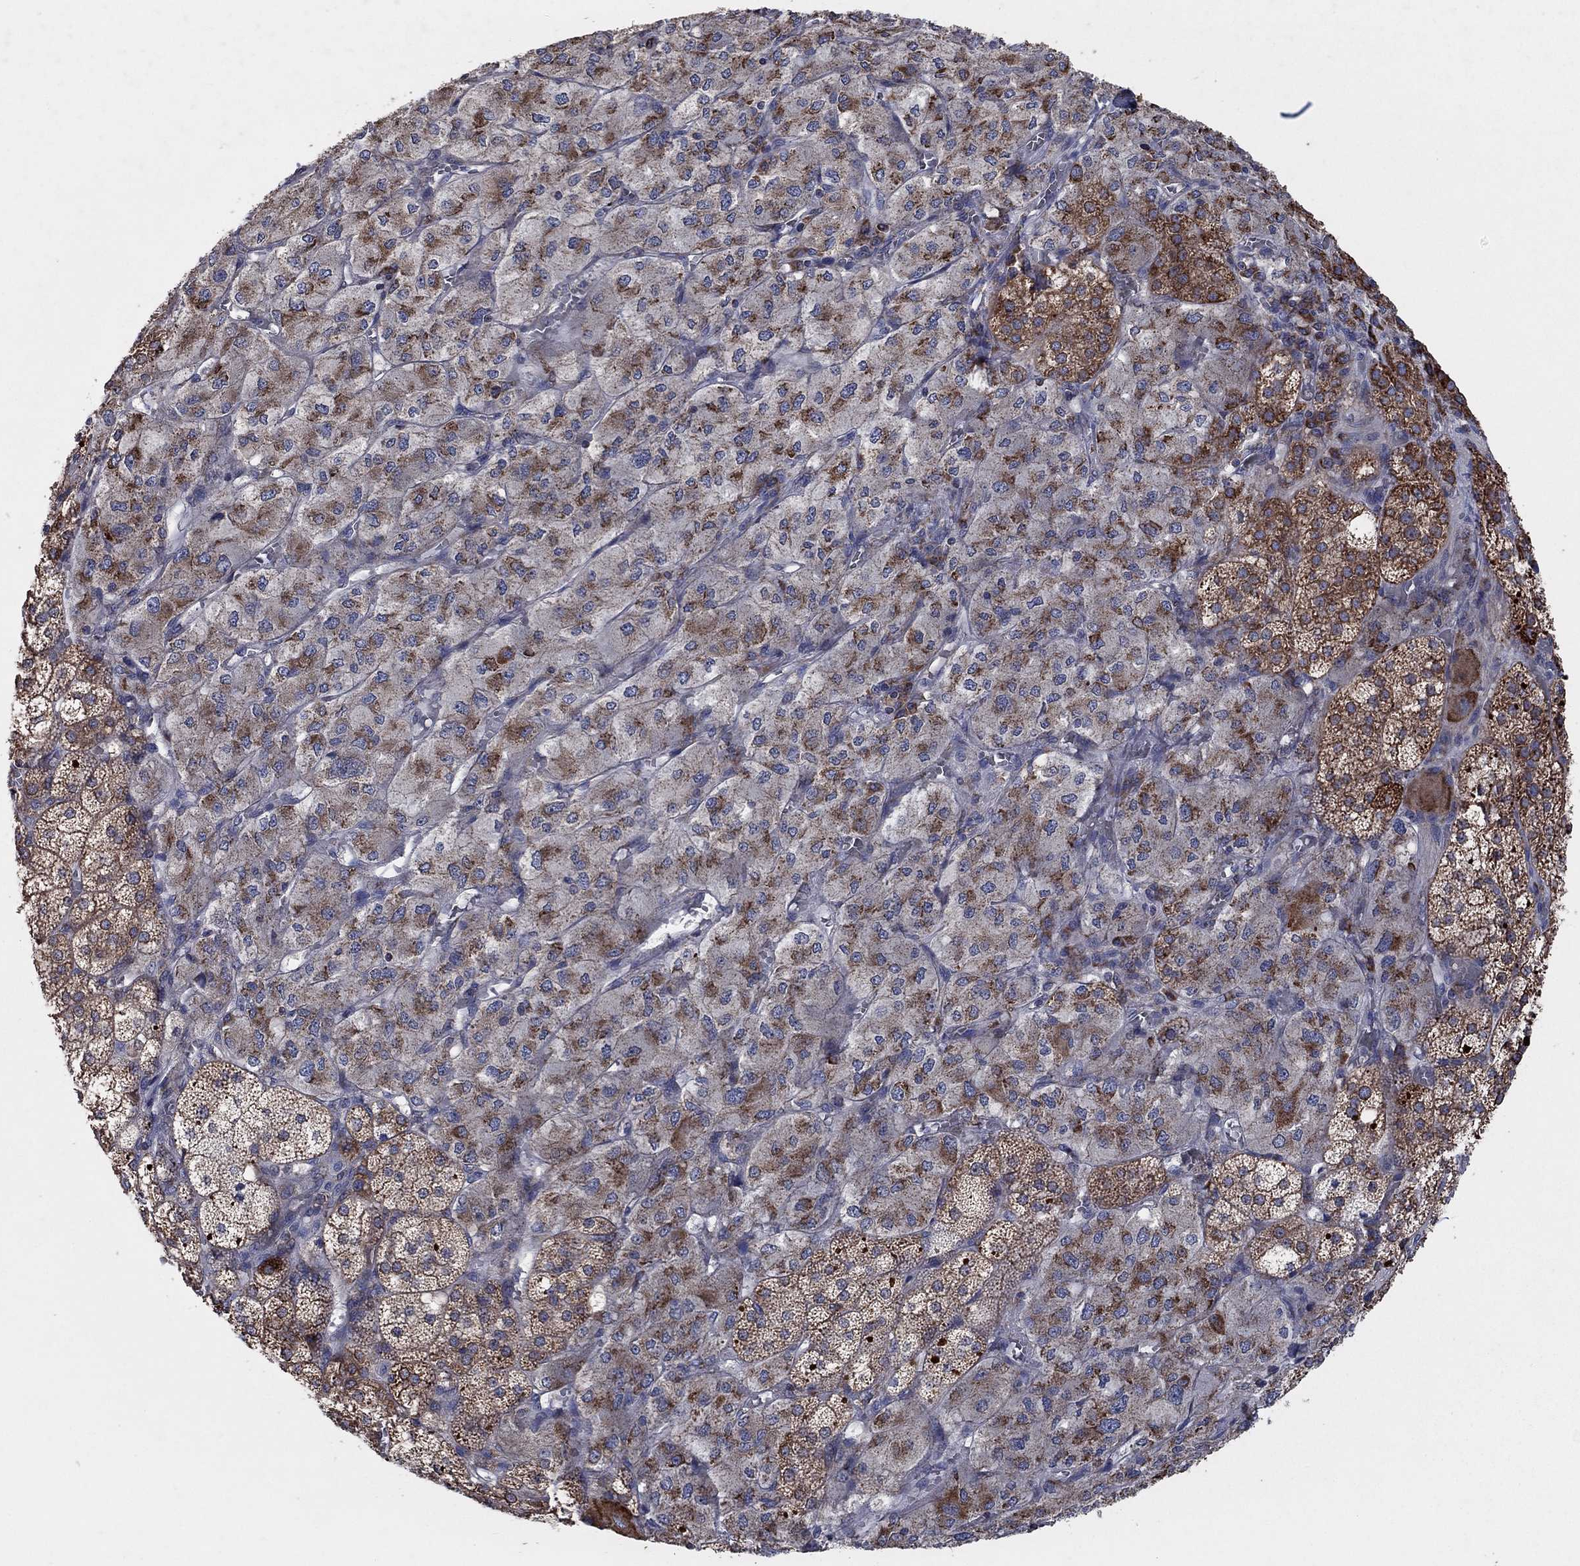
{"staining": {"intensity": "strong", "quantity": ">75%", "location": "cytoplasmic/membranous"}, "tissue": "adrenal gland", "cell_type": "Glandular cells", "image_type": "normal", "snomed": [{"axis": "morphology", "description": "Normal tissue, NOS"}, {"axis": "topography", "description": "Adrenal gland"}], "caption": "Strong cytoplasmic/membranous staining for a protein is present in approximately >75% of glandular cells of benign adrenal gland using IHC.", "gene": "NCEH1", "patient": {"sex": "female", "age": 60}}